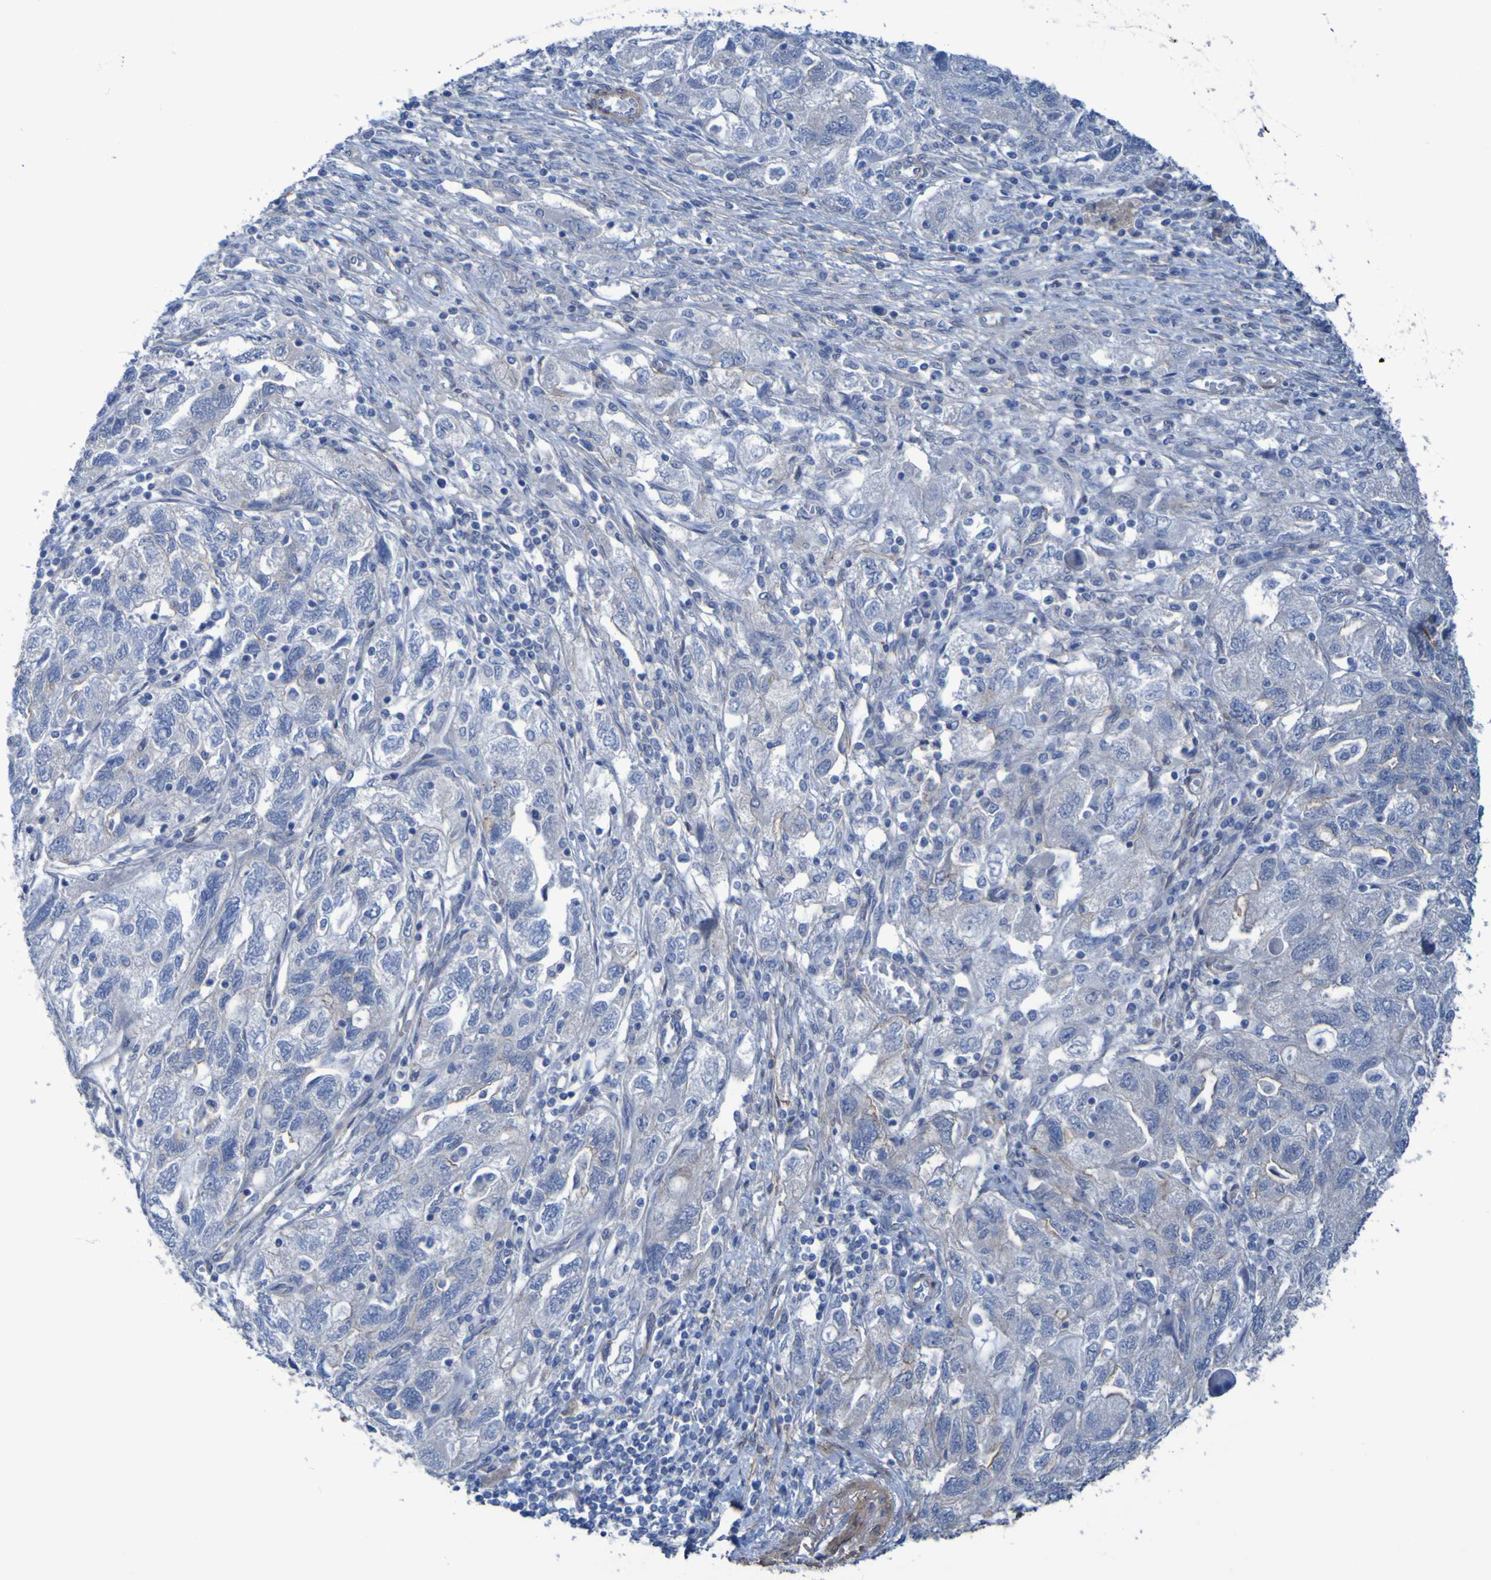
{"staining": {"intensity": "negative", "quantity": "none", "location": "none"}, "tissue": "ovarian cancer", "cell_type": "Tumor cells", "image_type": "cancer", "snomed": [{"axis": "morphology", "description": "Carcinoma, NOS"}, {"axis": "morphology", "description": "Cystadenocarcinoma, serous, NOS"}, {"axis": "topography", "description": "Ovary"}], "caption": "Photomicrograph shows no significant protein expression in tumor cells of ovarian cancer (carcinoma).", "gene": "LPP", "patient": {"sex": "female", "age": 69}}